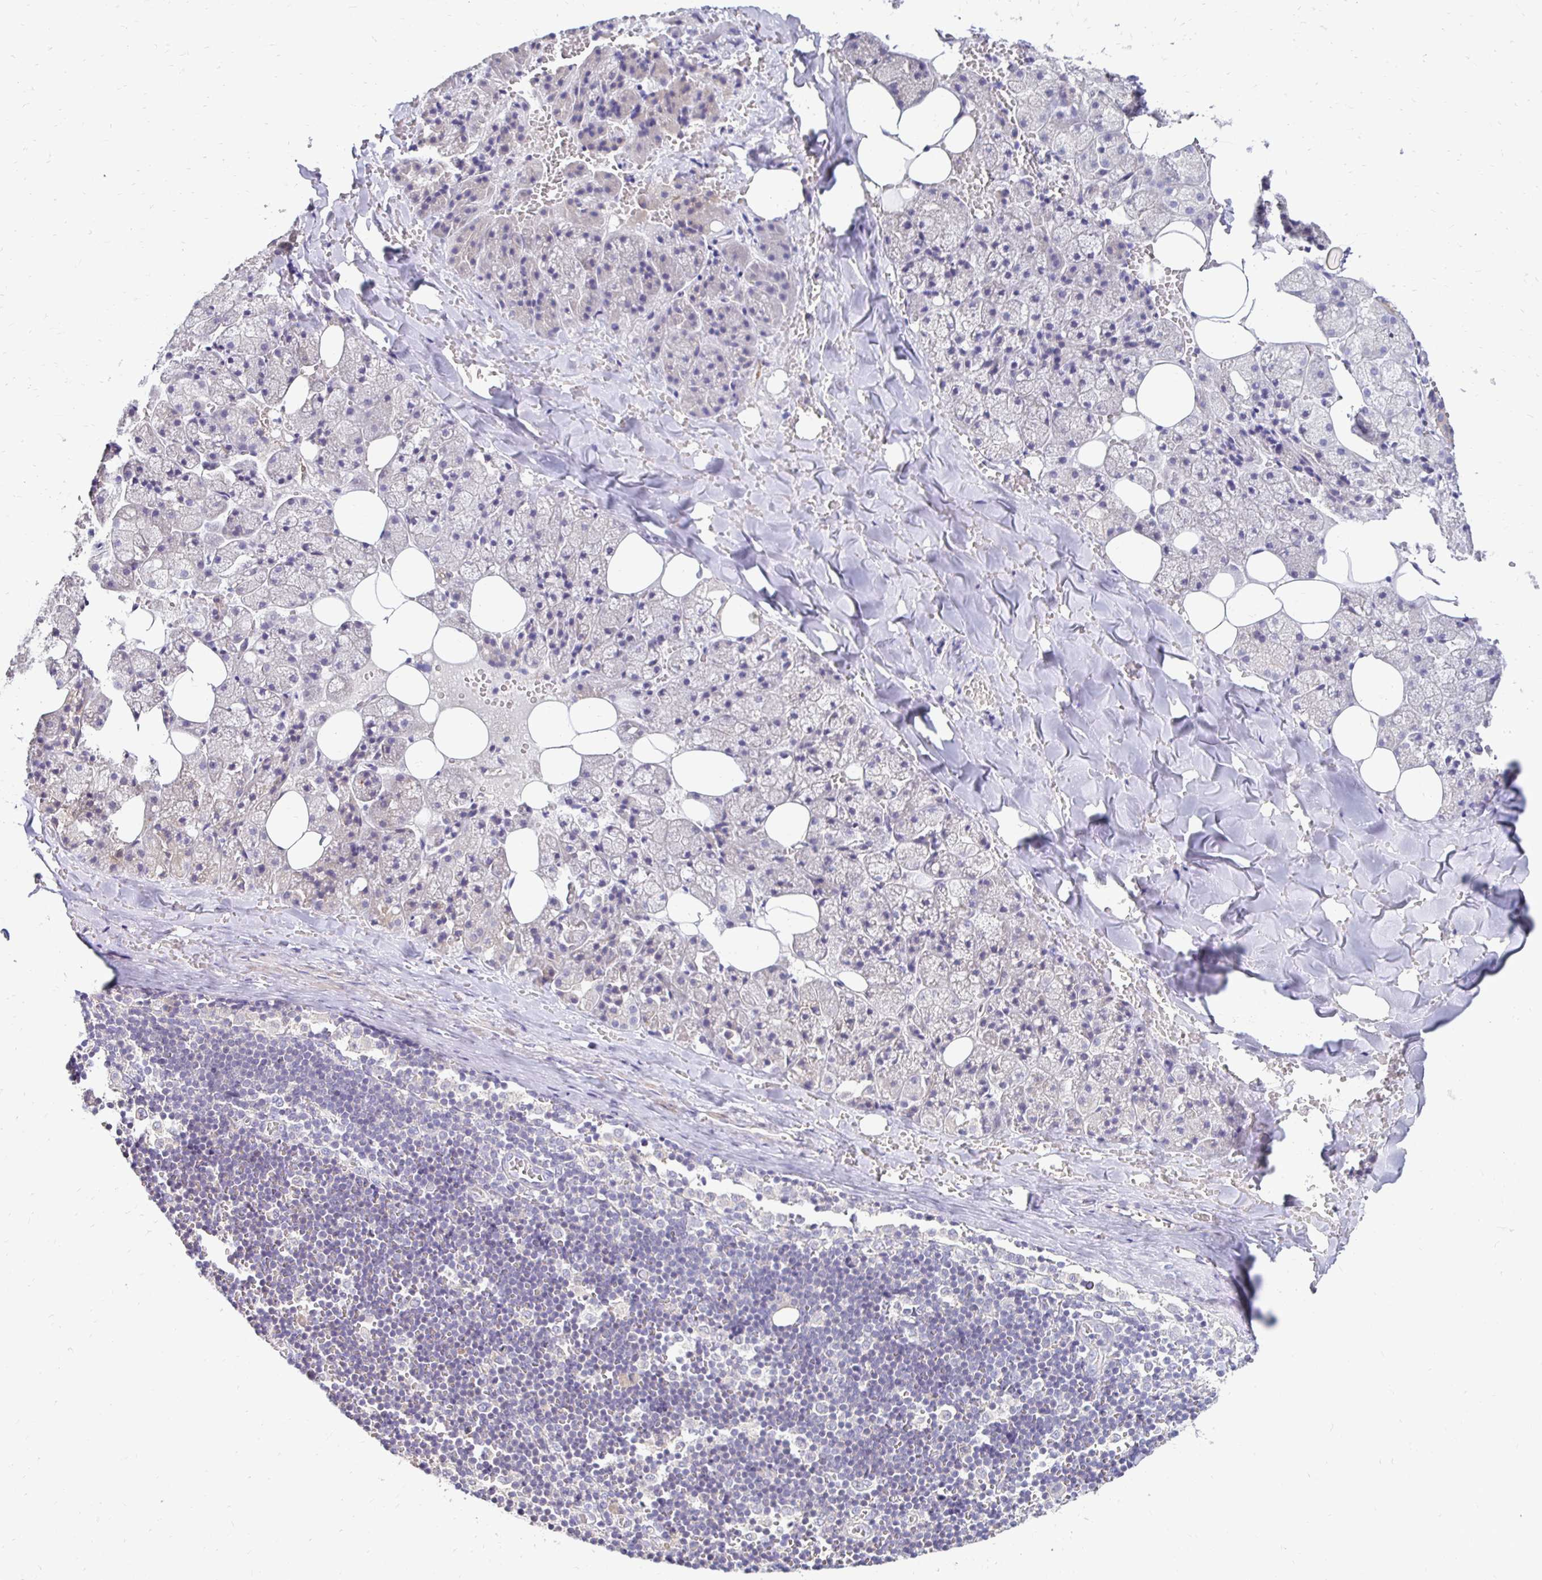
{"staining": {"intensity": "weak", "quantity": "<25%", "location": "cytoplasmic/membranous"}, "tissue": "salivary gland", "cell_type": "Glandular cells", "image_type": "normal", "snomed": [{"axis": "morphology", "description": "Normal tissue, NOS"}, {"axis": "topography", "description": "Salivary gland"}, {"axis": "topography", "description": "Peripheral nerve tissue"}], "caption": "DAB (3,3'-diaminobenzidine) immunohistochemical staining of unremarkable salivary gland exhibits no significant expression in glandular cells.", "gene": "AKAP6", "patient": {"sex": "male", "age": 38}}